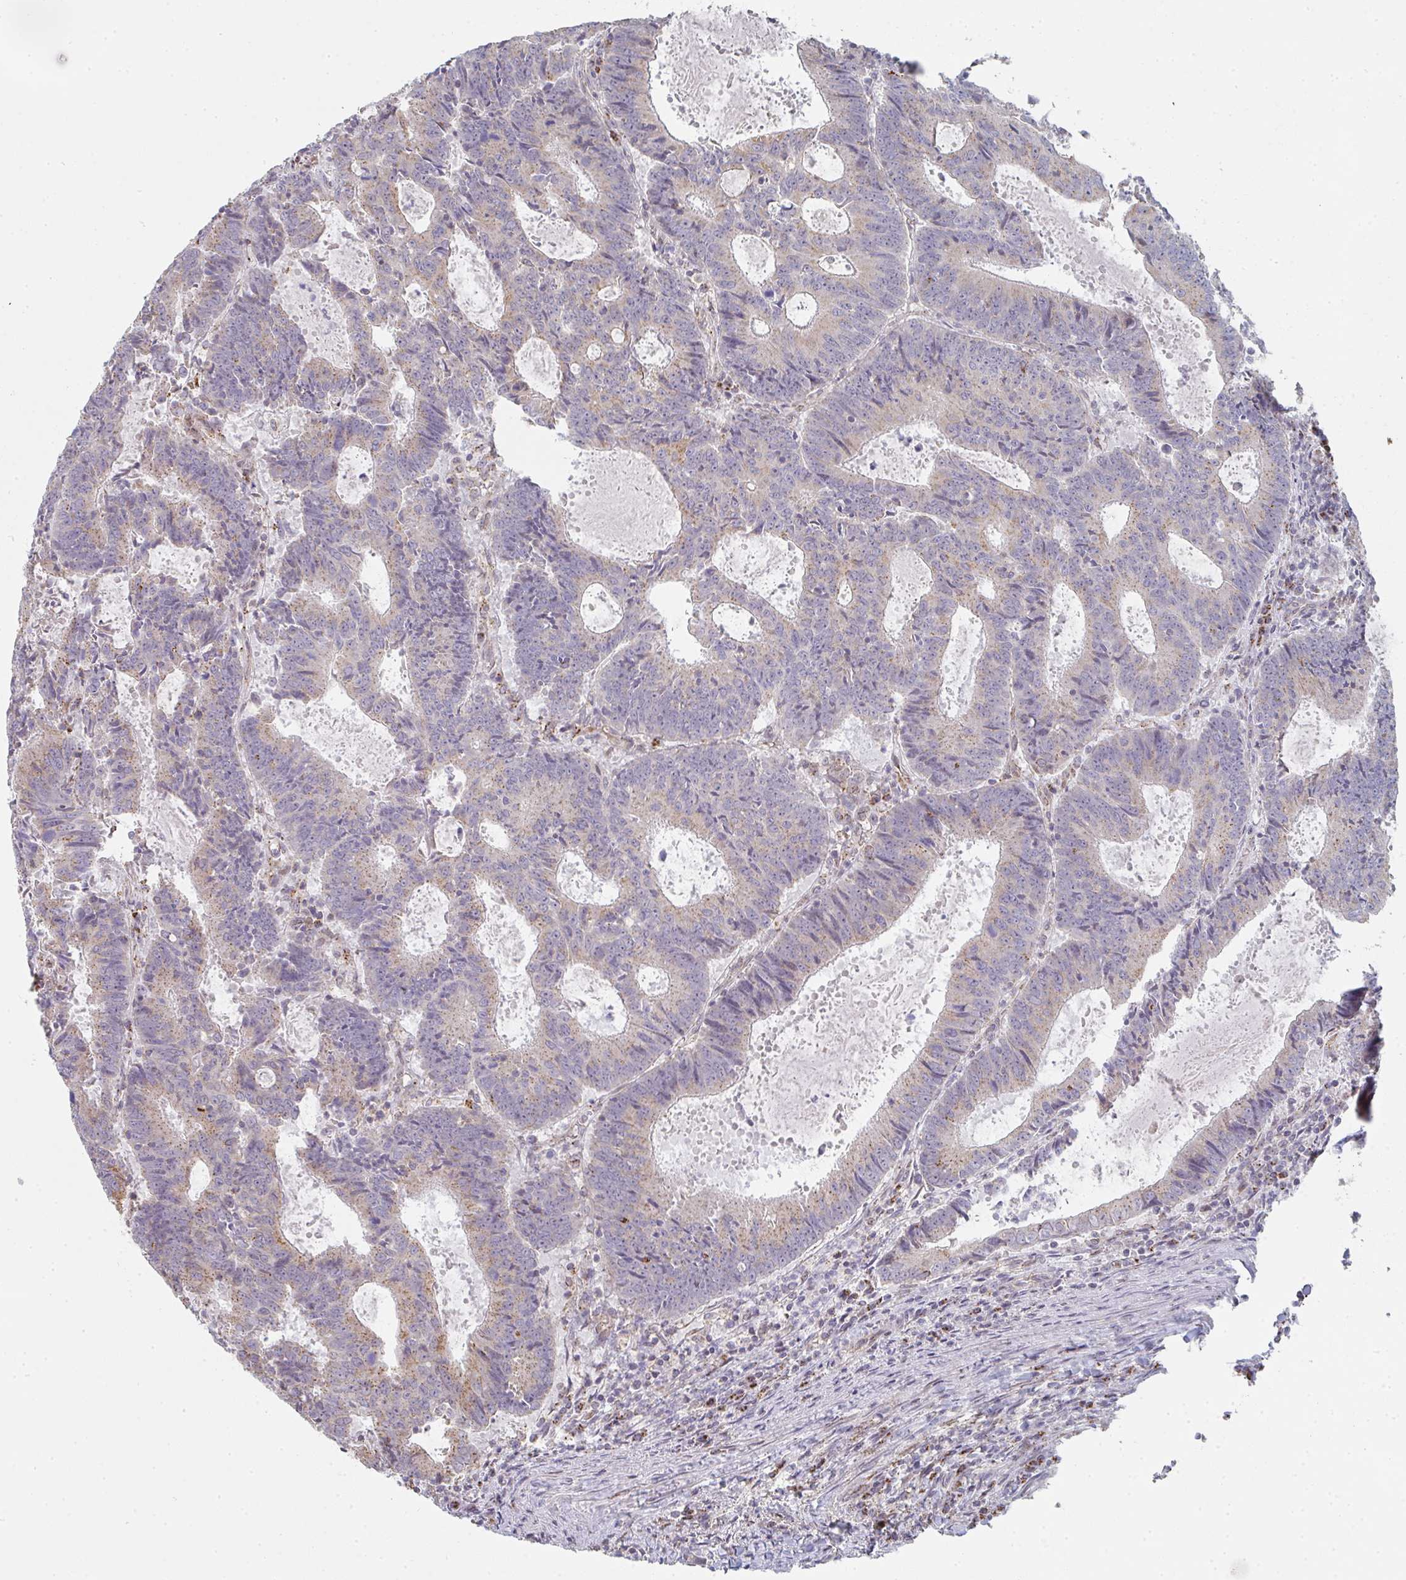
{"staining": {"intensity": "weak", "quantity": ">75%", "location": "cytoplasmic/membranous"}, "tissue": "colorectal cancer", "cell_type": "Tumor cells", "image_type": "cancer", "snomed": [{"axis": "morphology", "description": "Adenocarcinoma, NOS"}, {"axis": "topography", "description": "Colon"}], "caption": "A photomicrograph showing weak cytoplasmic/membranous positivity in approximately >75% of tumor cells in colorectal adenocarcinoma, as visualized by brown immunohistochemical staining.", "gene": "ZNF526", "patient": {"sex": "male", "age": 67}}